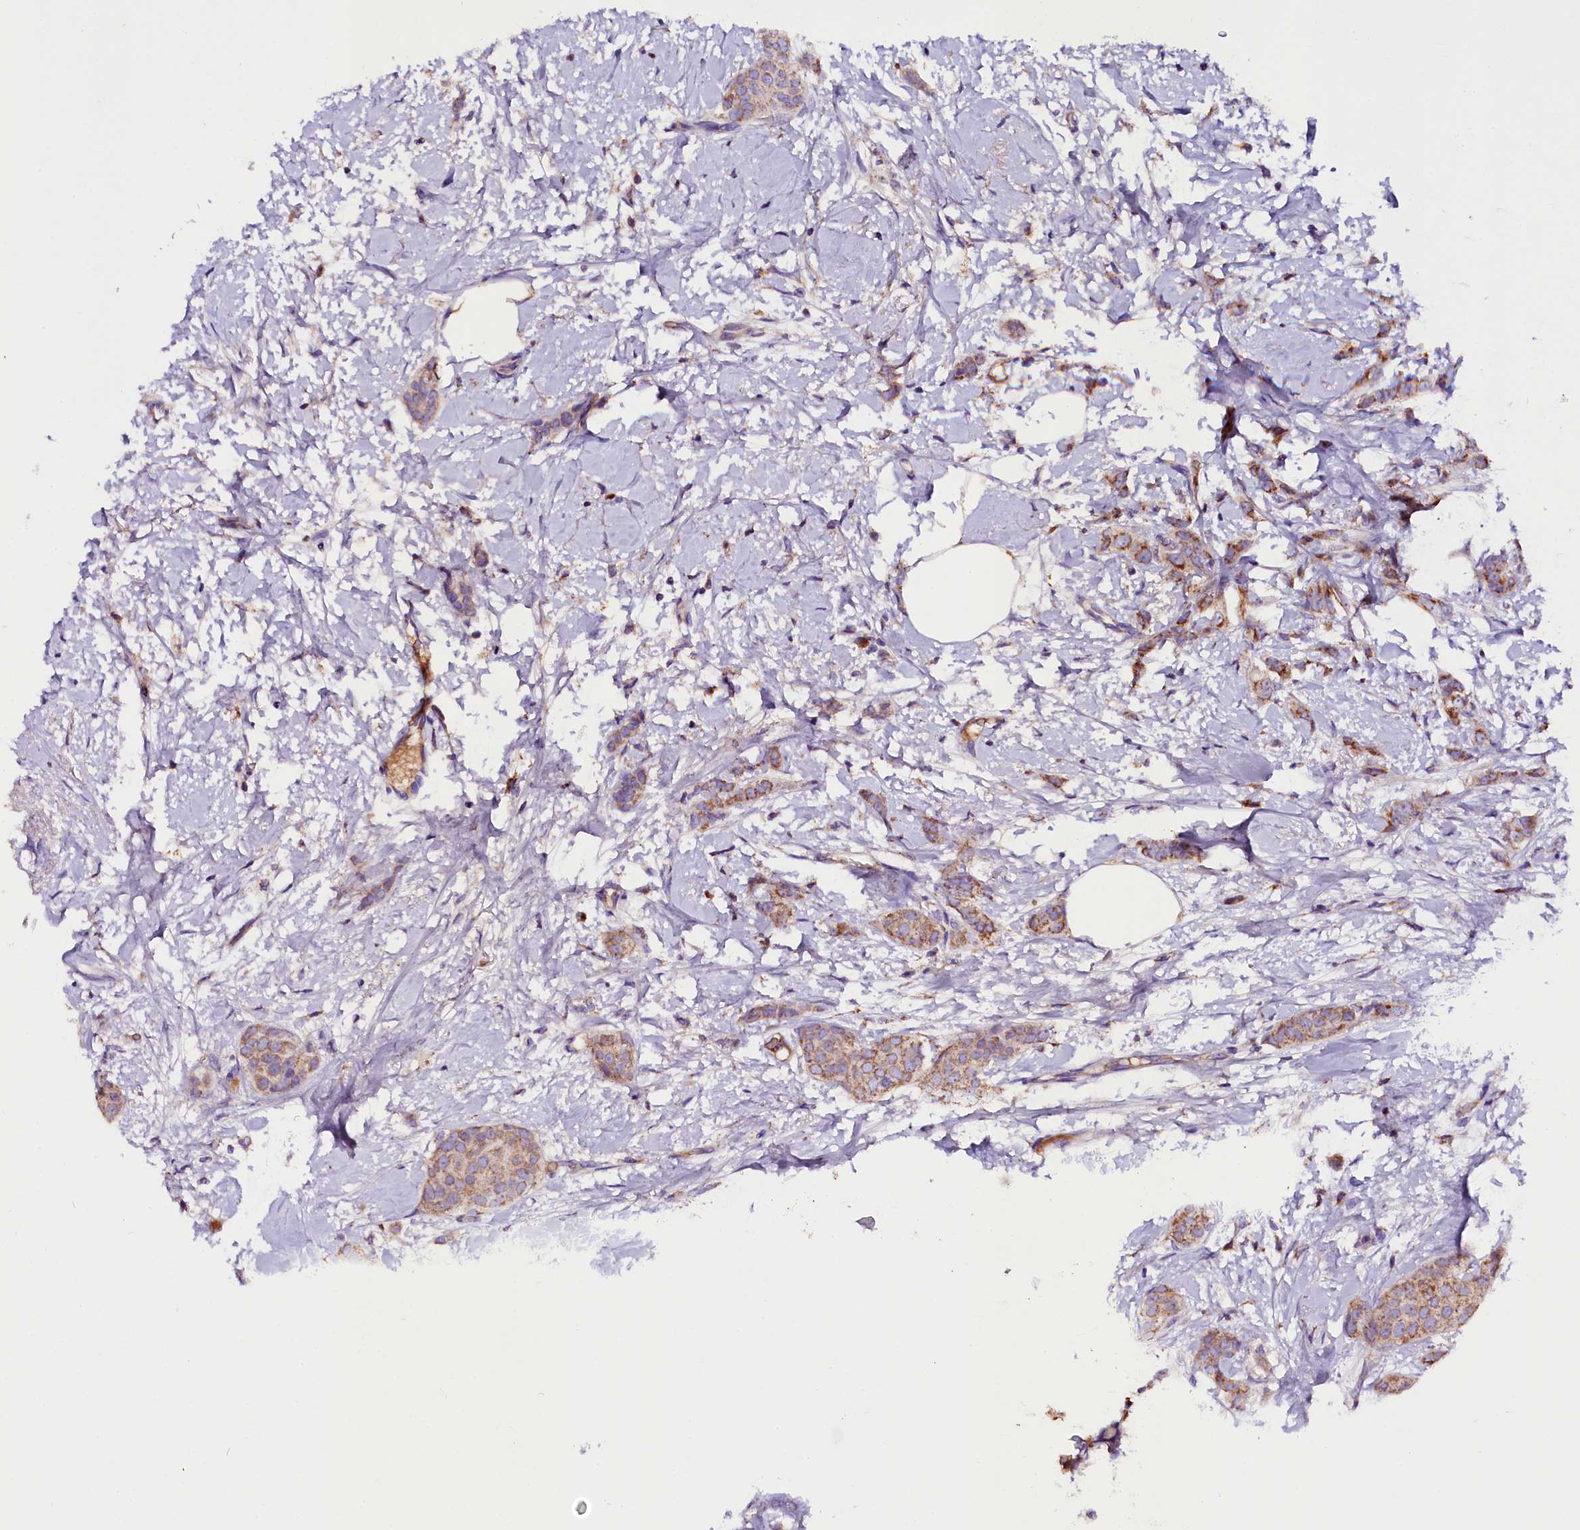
{"staining": {"intensity": "moderate", "quantity": ">75%", "location": "cytoplasmic/membranous"}, "tissue": "breast cancer", "cell_type": "Tumor cells", "image_type": "cancer", "snomed": [{"axis": "morphology", "description": "Duct carcinoma"}, {"axis": "topography", "description": "Breast"}], "caption": "Moderate cytoplasmic/membranous expression for a protein is identified in about >75% of tumor cells of breast cancer (infiltrating ductal carcinoma) using immunohistochemistry.", "gene": "SIX5", "patient": {"sex": "female", "age": 72}}